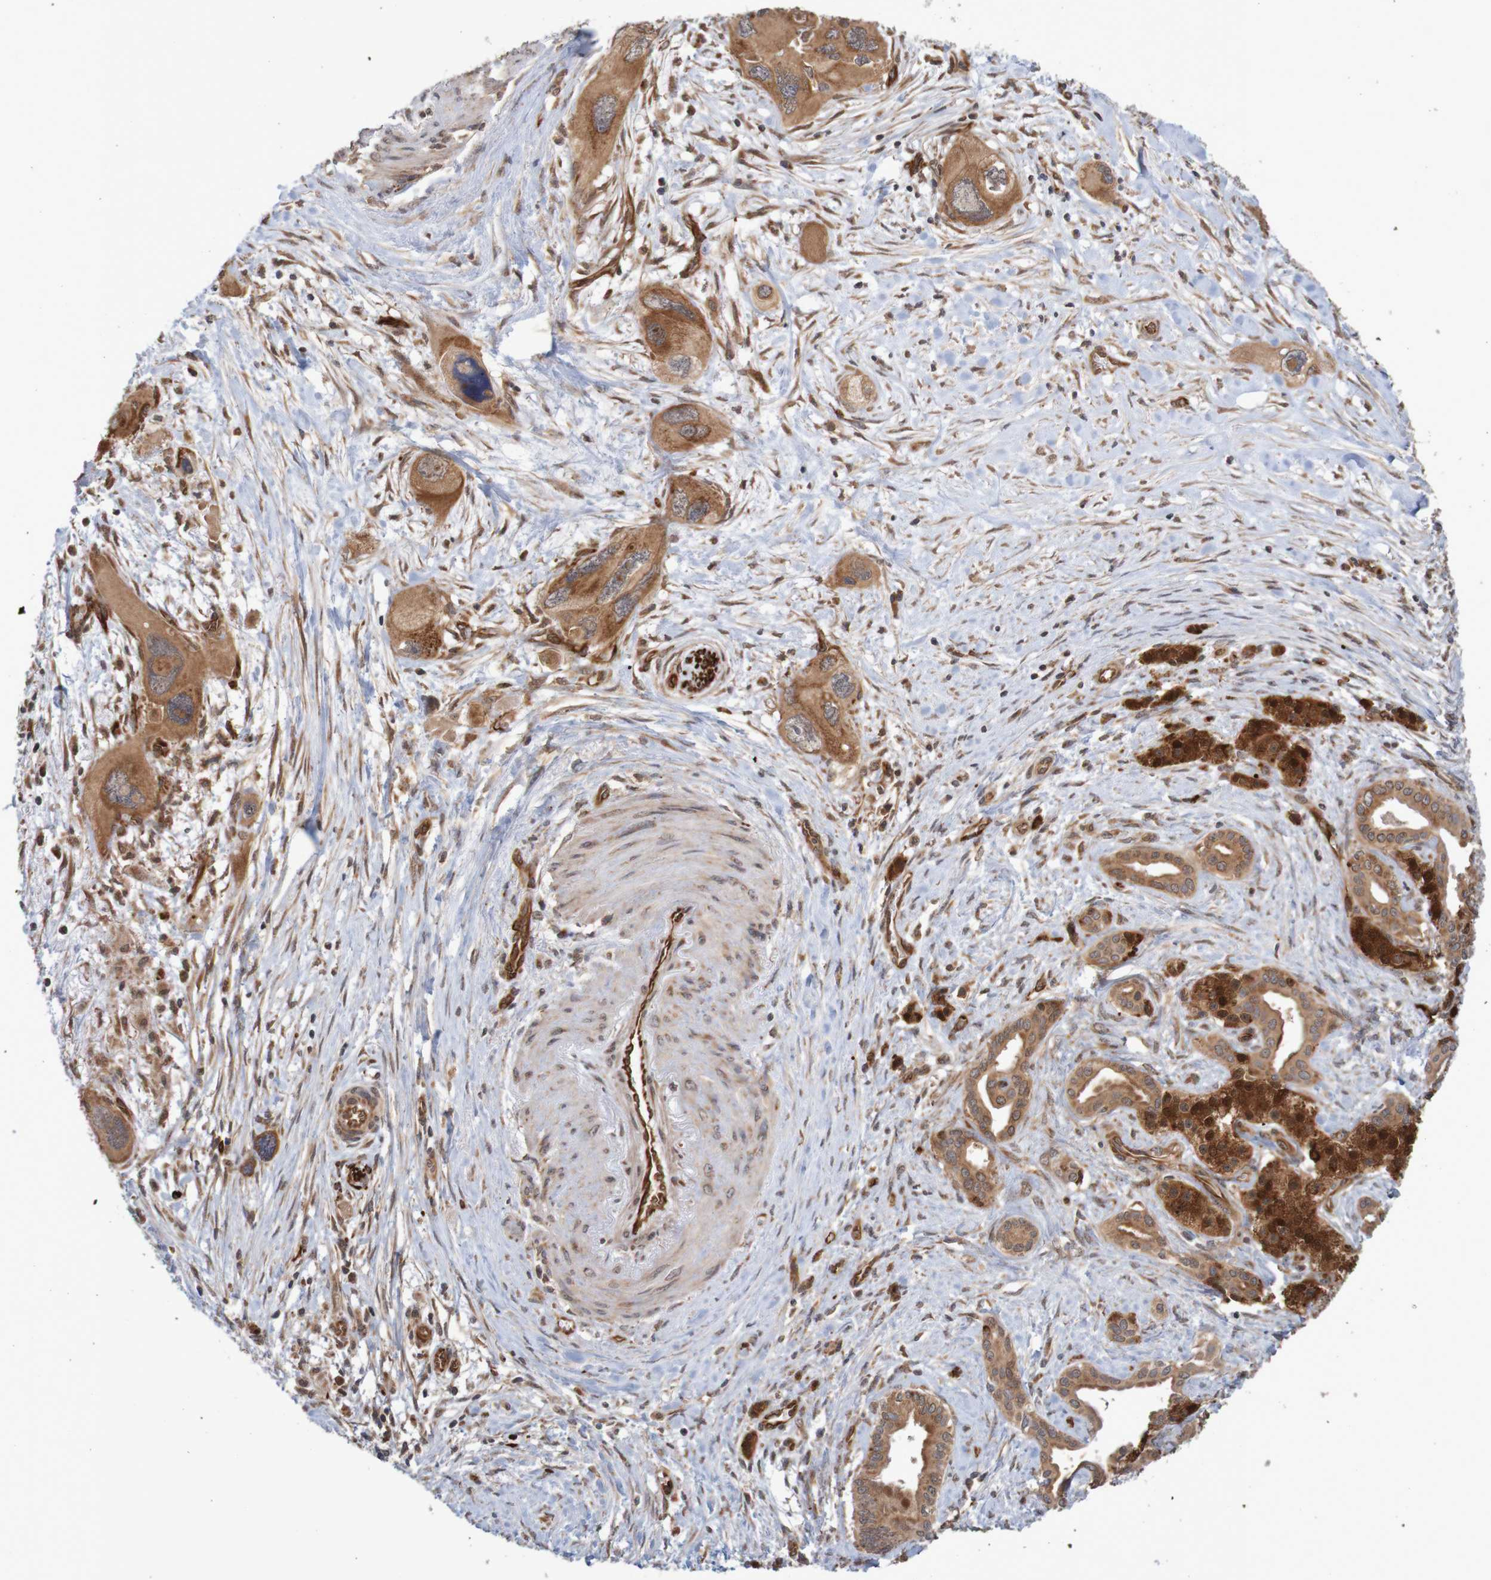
{"staining": {"intensity": "strong", "quantity": ">75%", "location": "cytoplasmic/membranous"}, "tissue": "pancreatic cancer", "cell_type": "Tumor cells", "image_type": "cancer", "snomed": [{"axis": "morphology", "description": "Adenocarcinoma, NOS"}, {"axis": "topography", "description": "Pancreas"}], "caption": "A brown stain labels strong cytoplasmic/membranous expression of a protein in pancreatic adenocarcinoma tumor cells. The staining was performed using DAB (3,3'-diaminobenzidine), with brown indicating positive protein expression. Nuclei are stained blue with hematoxylin.", "gene": "MRPL52", "patient": {"sex": "male", "age": 73}}